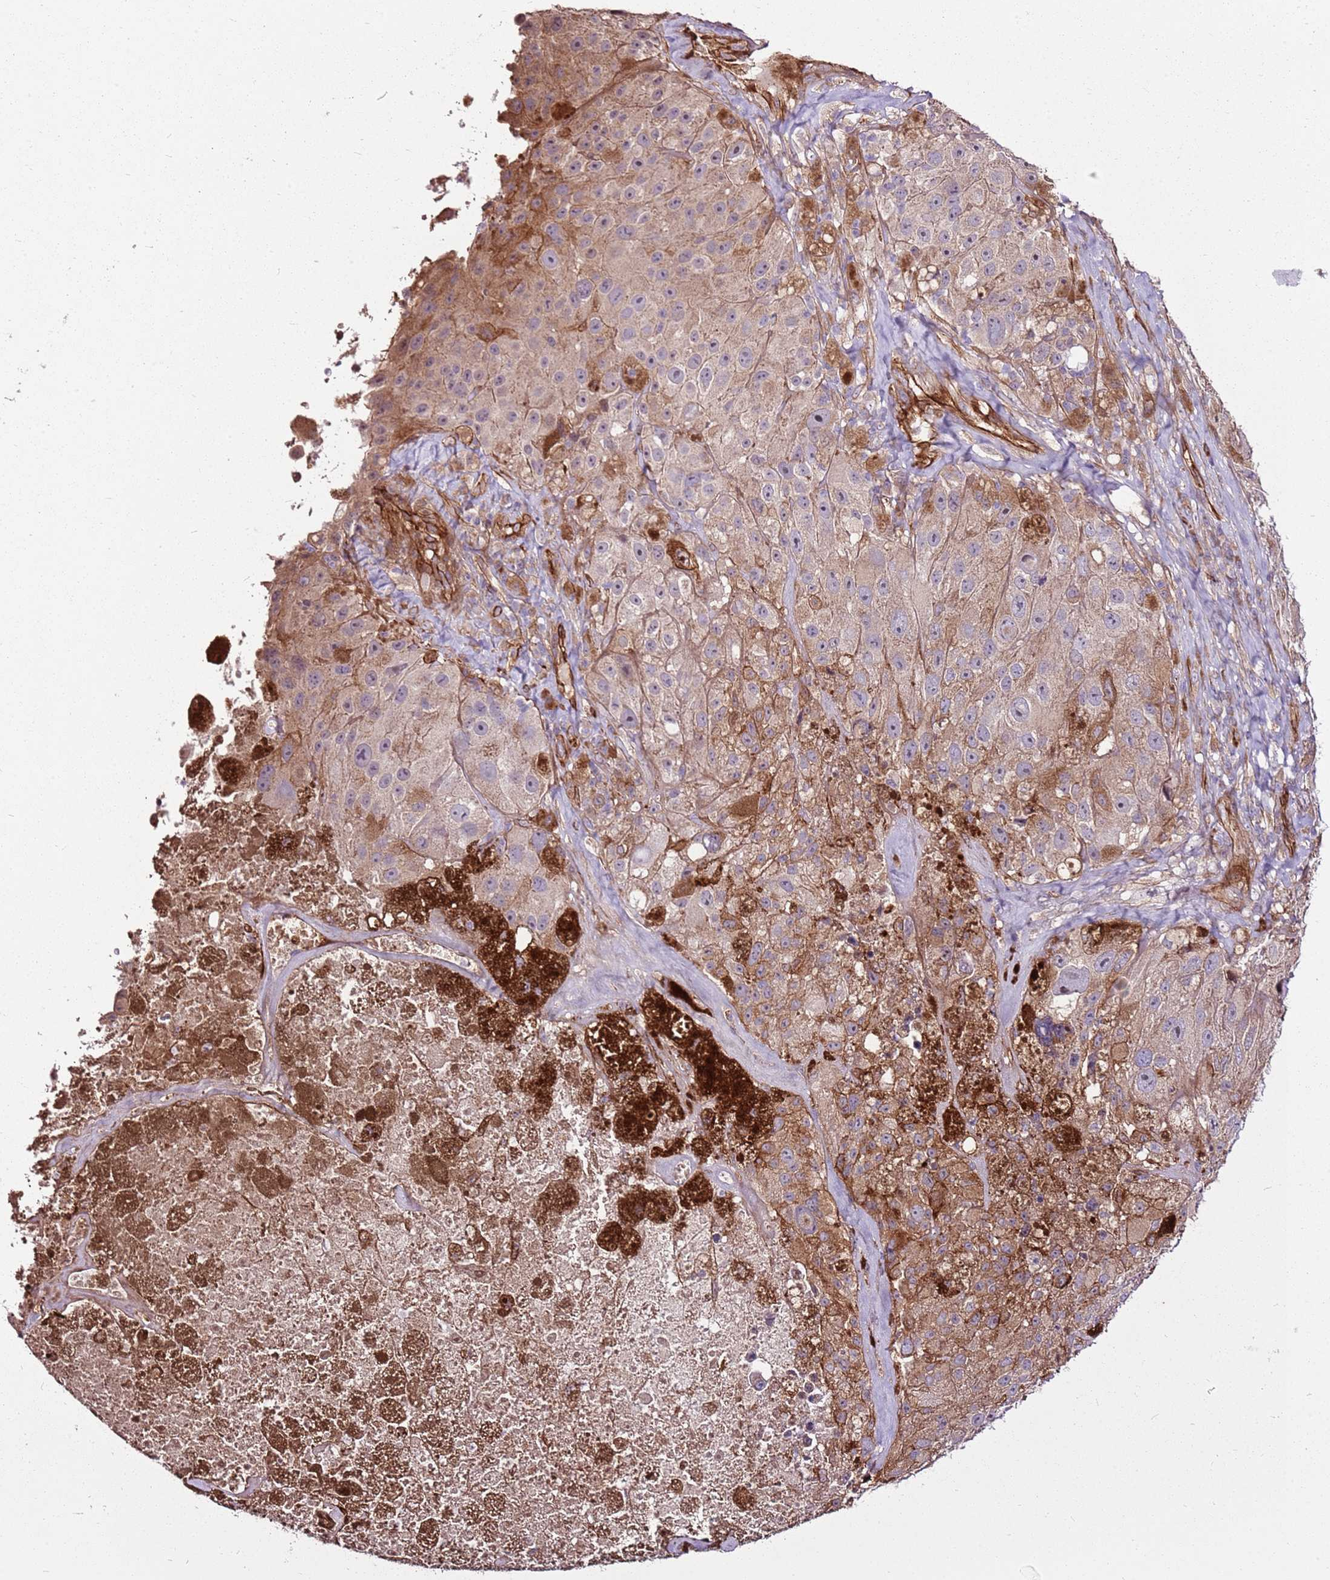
{"staining": {"intensity": "moderate", "quantity": "25%-75%", "location": "cytoplasmic/membranous"}, "tissue": "melanoma", "cell_type": "Tumor cells", "image_type": "cancer", "snomed": [{"axis": "morphology", "description": "Malignant melanoma, Metastatic site"}, {"axis": "topography", "description": "Lymph node"}], "caption": "DAB immunohistochemical staining of human melanoma displays moderate cytoplasmic/membranous protein expression in approximately 25%-75% of tumor cells.", "gene": "ZNF827", "patient": {"sex": "male", "age": 62}}